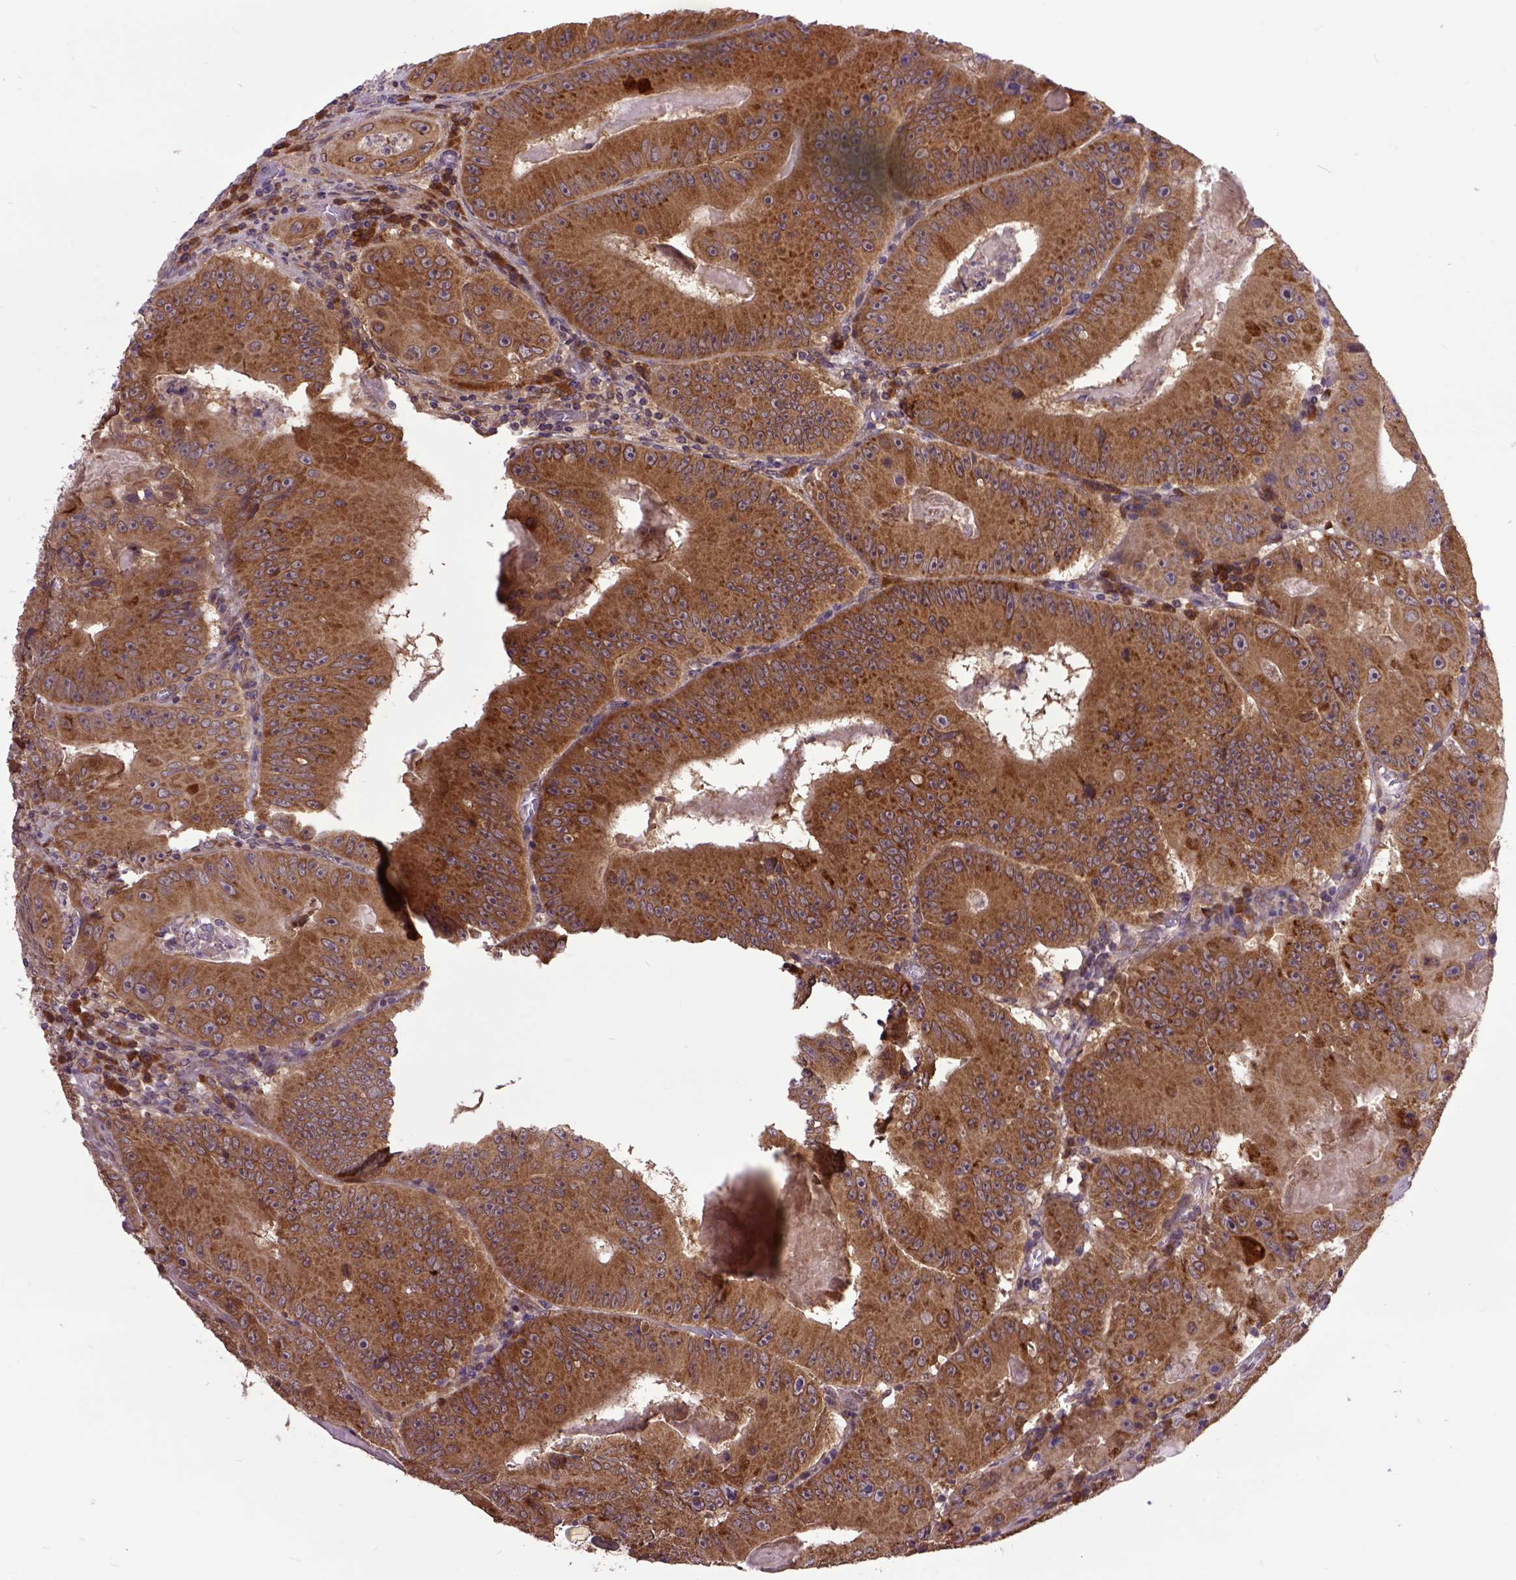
{"staining": {"intensity": "moderate", "quantity": ">75%", "location": "cytoplasmic/membranous"}, "tissue": "colorectal cancer", "cell_type": "Tumor cells", "image_type": "cancer", "snomed": [{"axis": "morphology", "description": "Adenocarcinoma, NOS"}, {"axis": "topography", "description": "Colon"}], "caption": "Immunohistochemistry (IHC) of human adenocarcinoma (colorectal) displays medium levels of moderate cytoplasmic/membranous staining in approximately >75% of tumor cells.", "gene": "ARL1", "patient": {"sex": "female", "age": 86}}